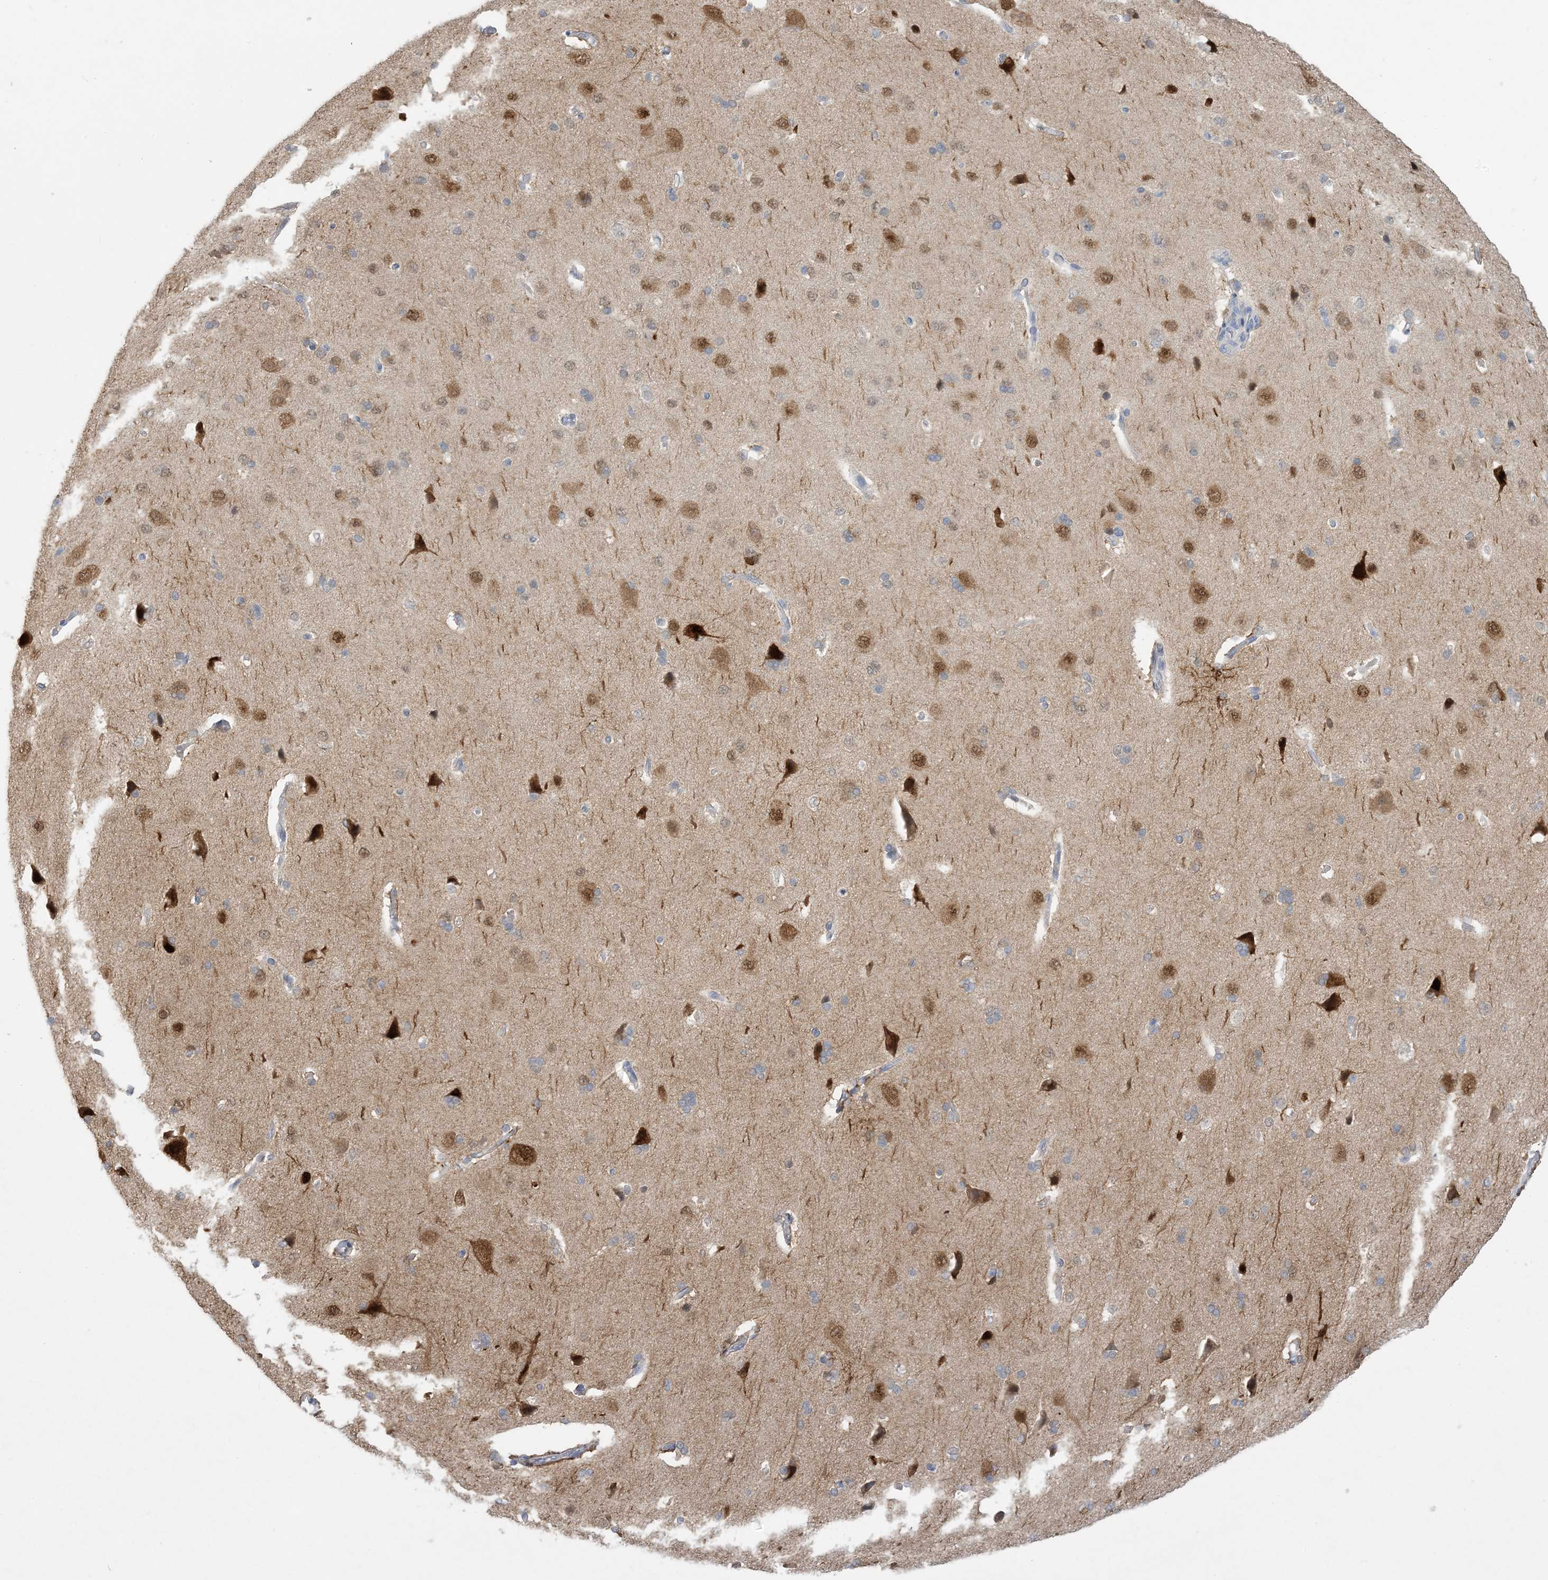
{"staining": {"intensity": "negative", "quantity": "none", "location": "none"}, "tissue": "cerebral cortex", "cell_type": "Endothelial cells", "image_type": "normal", "snomed": [{"axis": "morphology", "description": "Normal tissue, NOS"}, {"axis": "topography", "description": "Cerebral cortex"}], "caption": "High power microscopy histopathology image of an immunohistochemistry histopathology image of benign cerebral cortex, revealing no significant expression in endothelial cells.", "gene": "HMGCS1", "patient": {"sex": "male", "age": 62}}